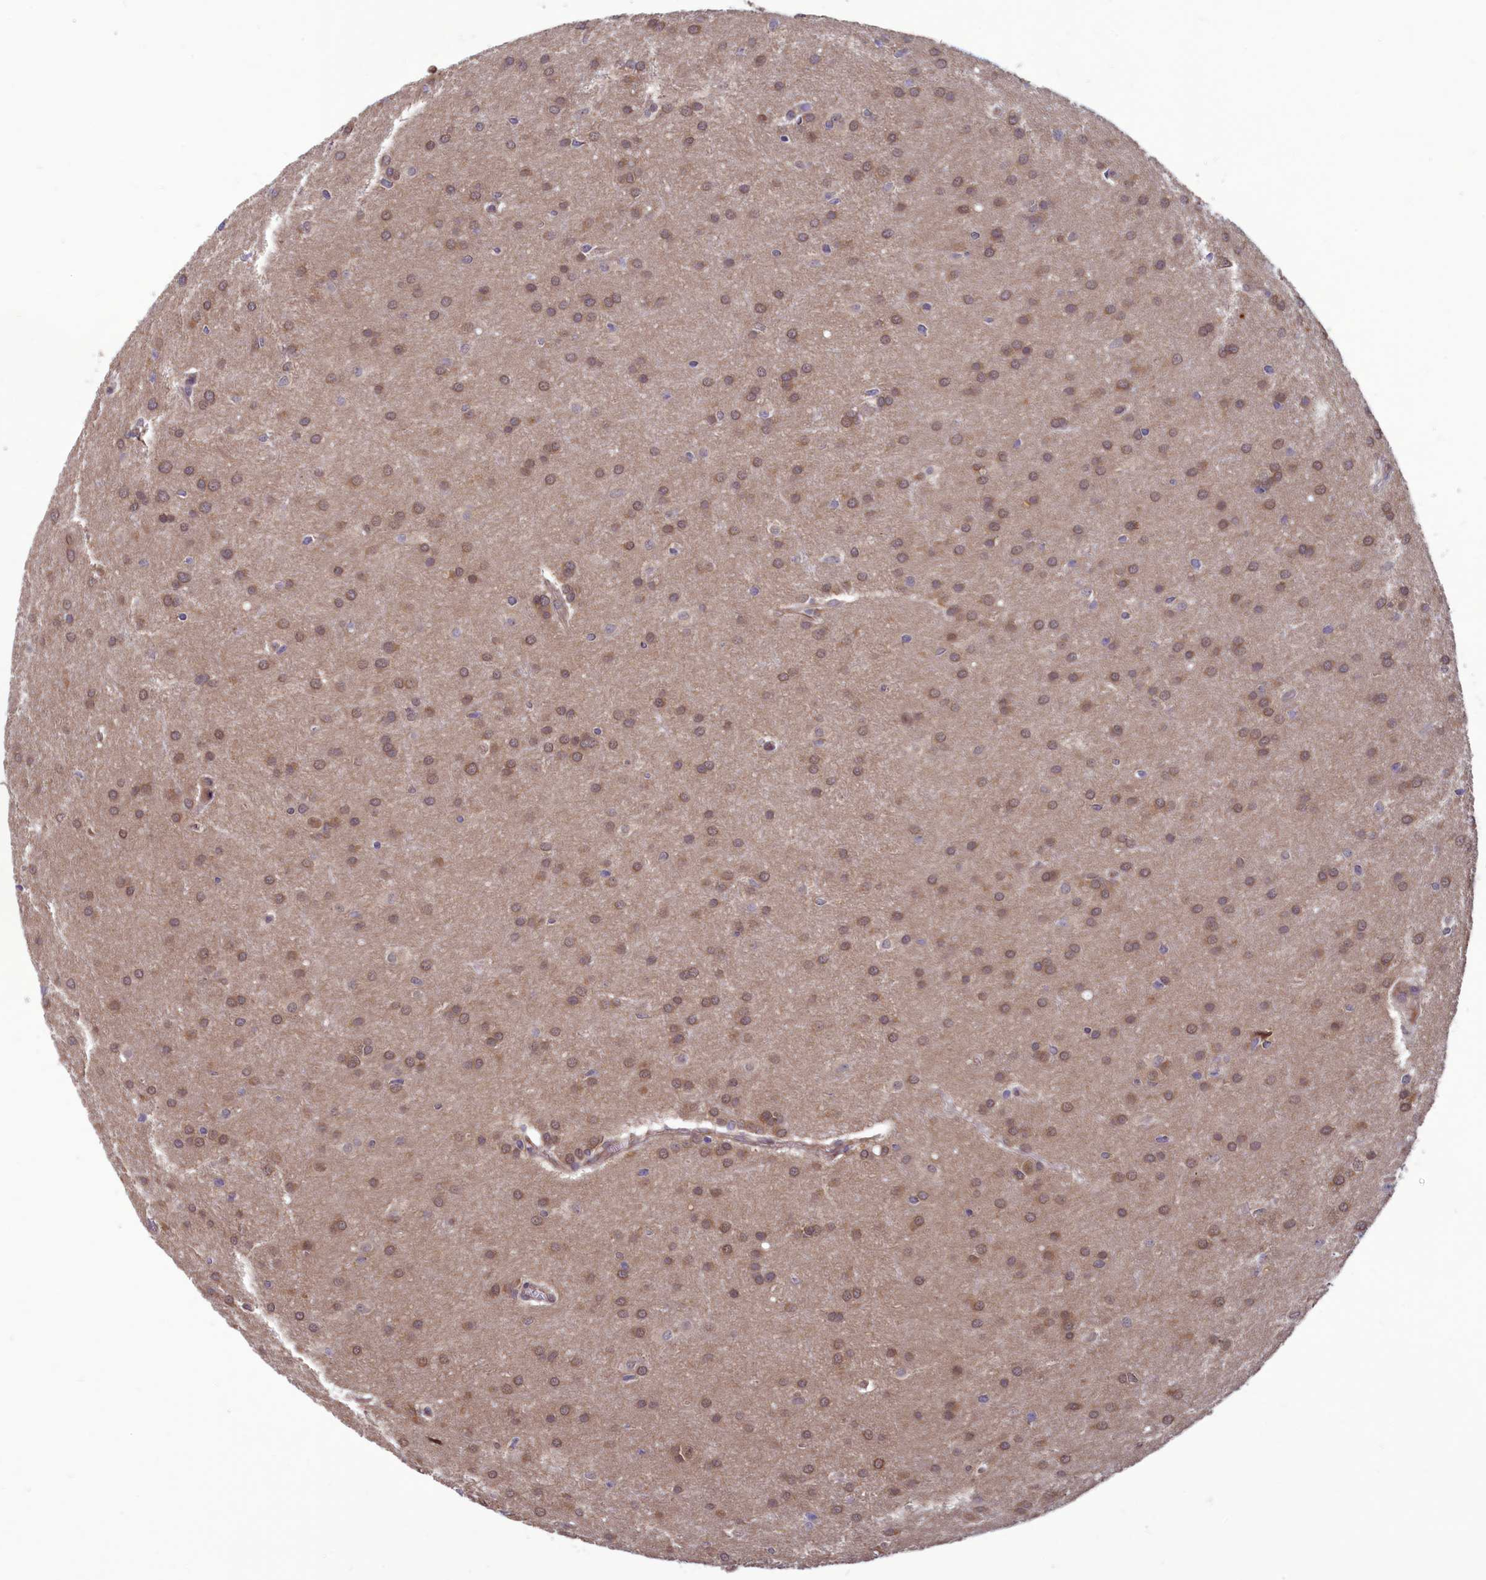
{"staining": {"intensity": "weak", "quantity": ">75%", "location": "cytoplasmic/membranous,nuclear"}, "tissue": "glioma", "cell_type": "Tumor cells", "image_type": "cancer", "snomed": [{"axis": "morphology", "description": "Glioma, malignant, Low grade"}, {"axis": "topography", "description": "Brain"}], "caption": "Protein staining reveals weak cytoplasmic/membranous and nuclear expression in about >75% of tumor cells in malignant glioma (low-grade).", "gene": "CCDC15", "patient": {"sex": "female", "age": 32}}